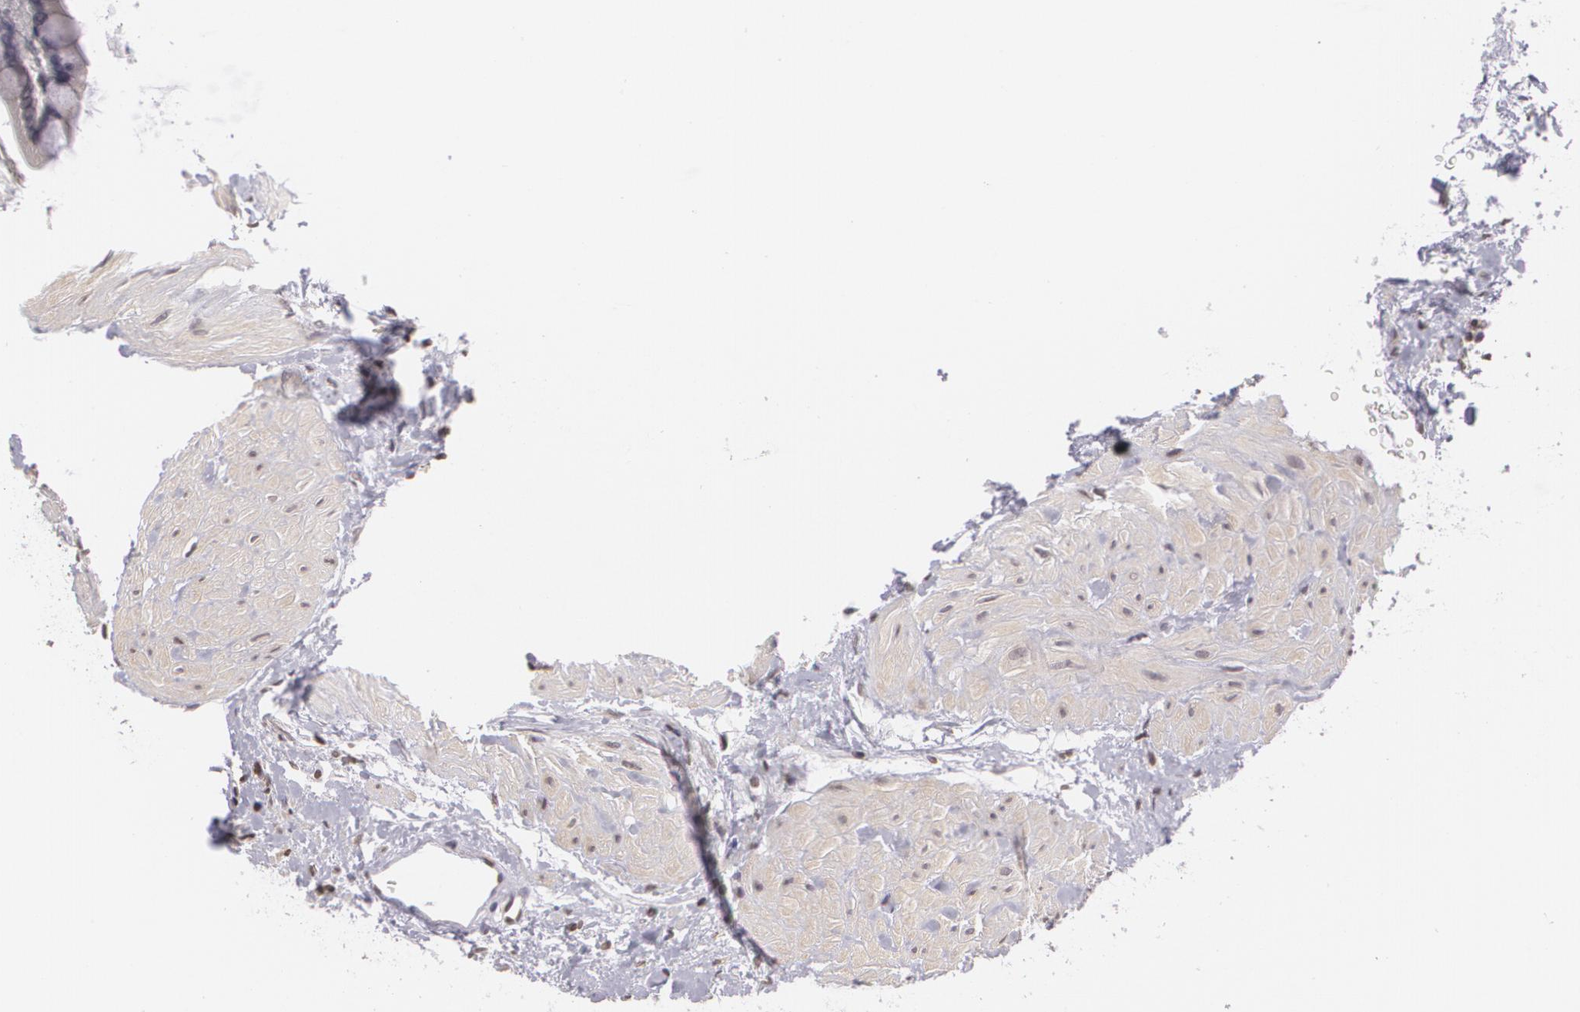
{"staining": {"intensity": "moderate", "quantity": ">75%", "location": "cytoplasmic/membranous"}, "tissue": "gallbladder", "cell_type": "Glandular cells", "image_type": "normal", "snomed": [{"axis": "morphology", "description": "Normal tissue, NOS"}, {"axis": "morphology", "description": "Inflammation, NOS"}, {"axis": "topography", "description": "Gallbladder"}], "caption": "Gallbladder stained with a brown dye shows moderate cytoplasmic/membranous positive positivity in approximately >75% of glandular cells.", "gene": "MUC1", "patient": {"sex": "male", "age": 66}}